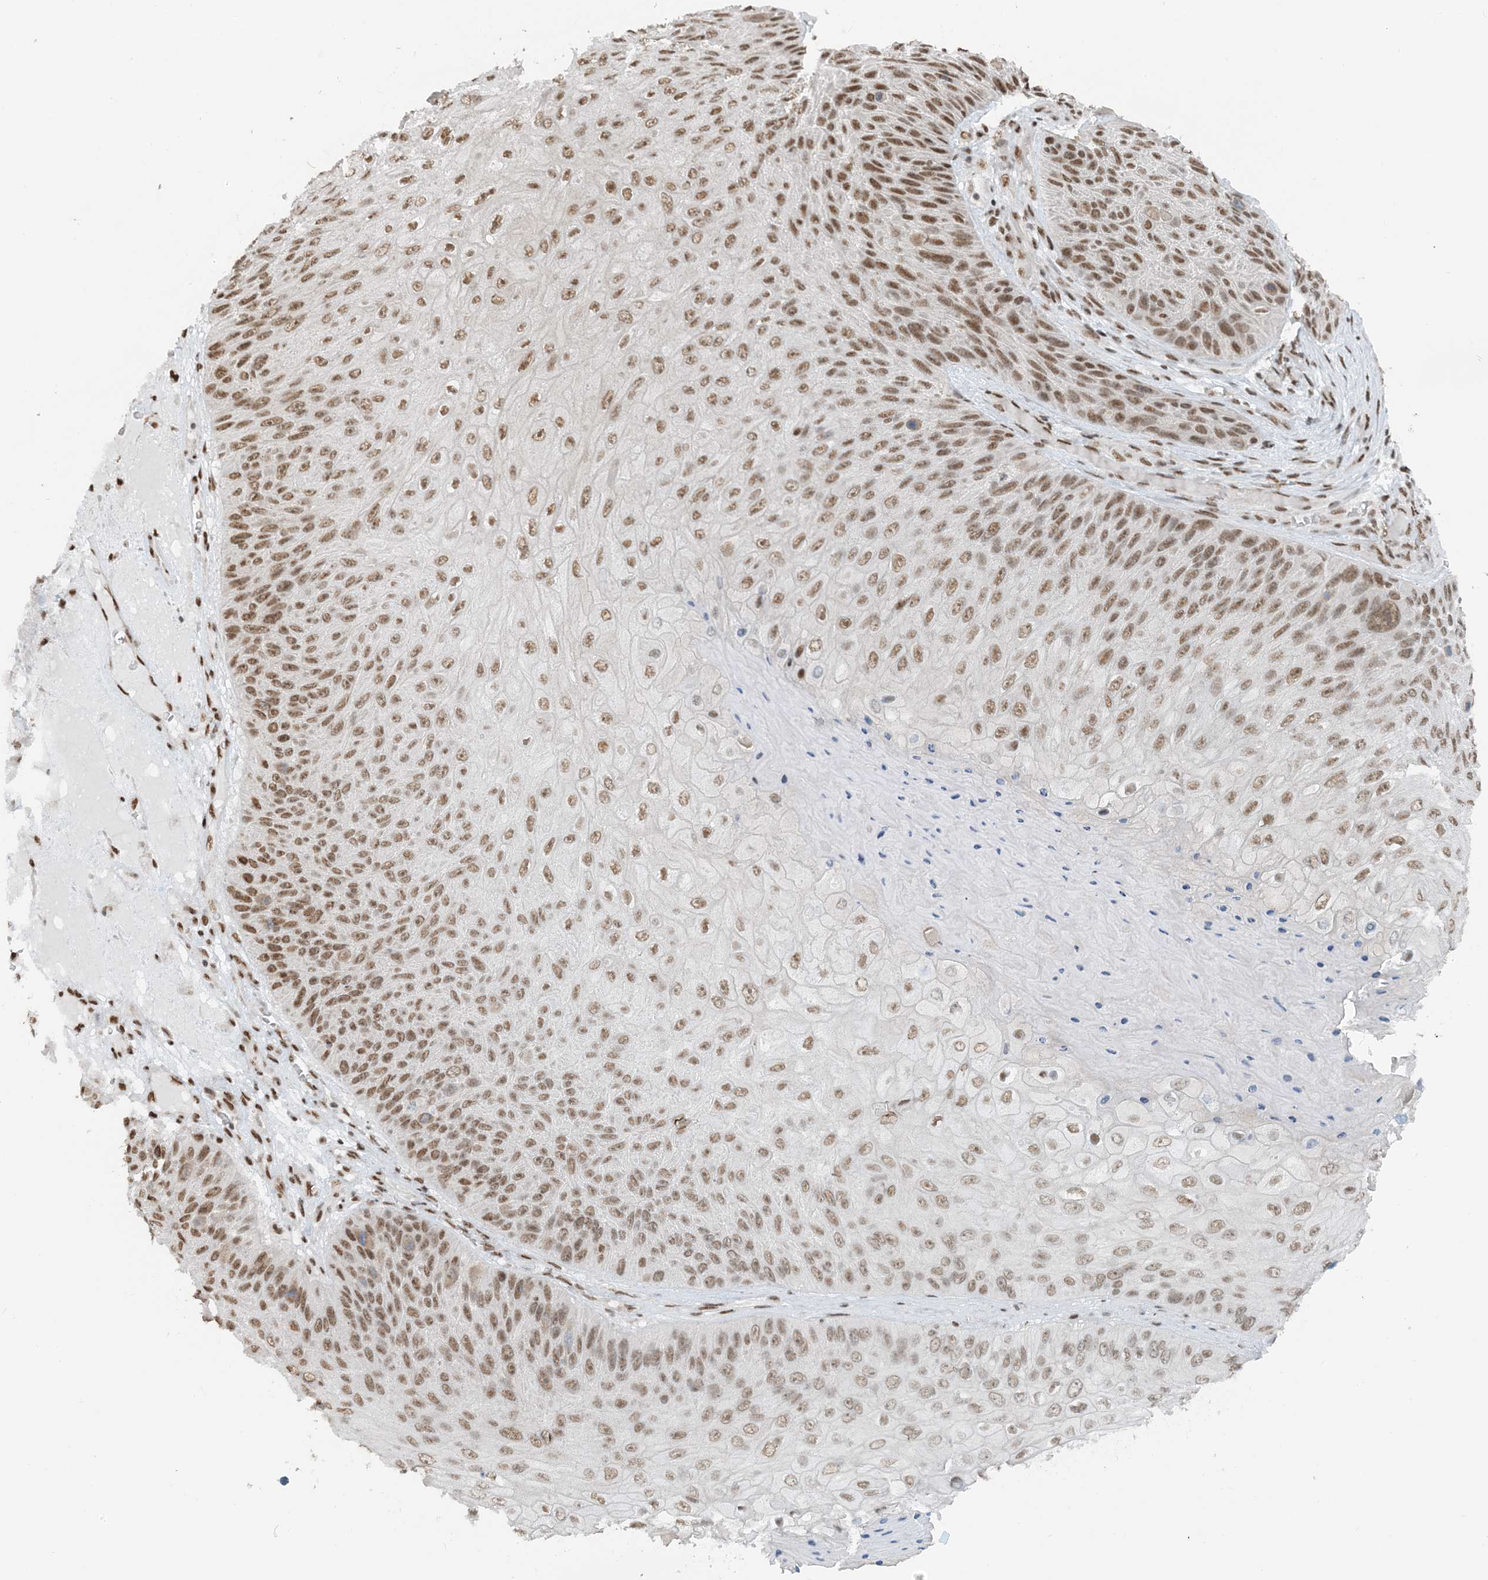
{"staining": {"intensity": "moderate", "quantity": ">75%", "location": "nuclear"}, "tissue": "skin cancer", "cell_type": "Tumor cells", "image_type": "cancer", "snomed": [{"axis": "morphology", "description": "Squamous cell carcinoma, NOS"}, {"axis": "topography", "description": "Skin"}], "caption": "An image of human squamous cell carcinoma (skin) stained for a protein shows moderate nuclear brown staining in tumor cells.", "gene": "ZNF500", "patient": {"sex": "female", "age": 88}}